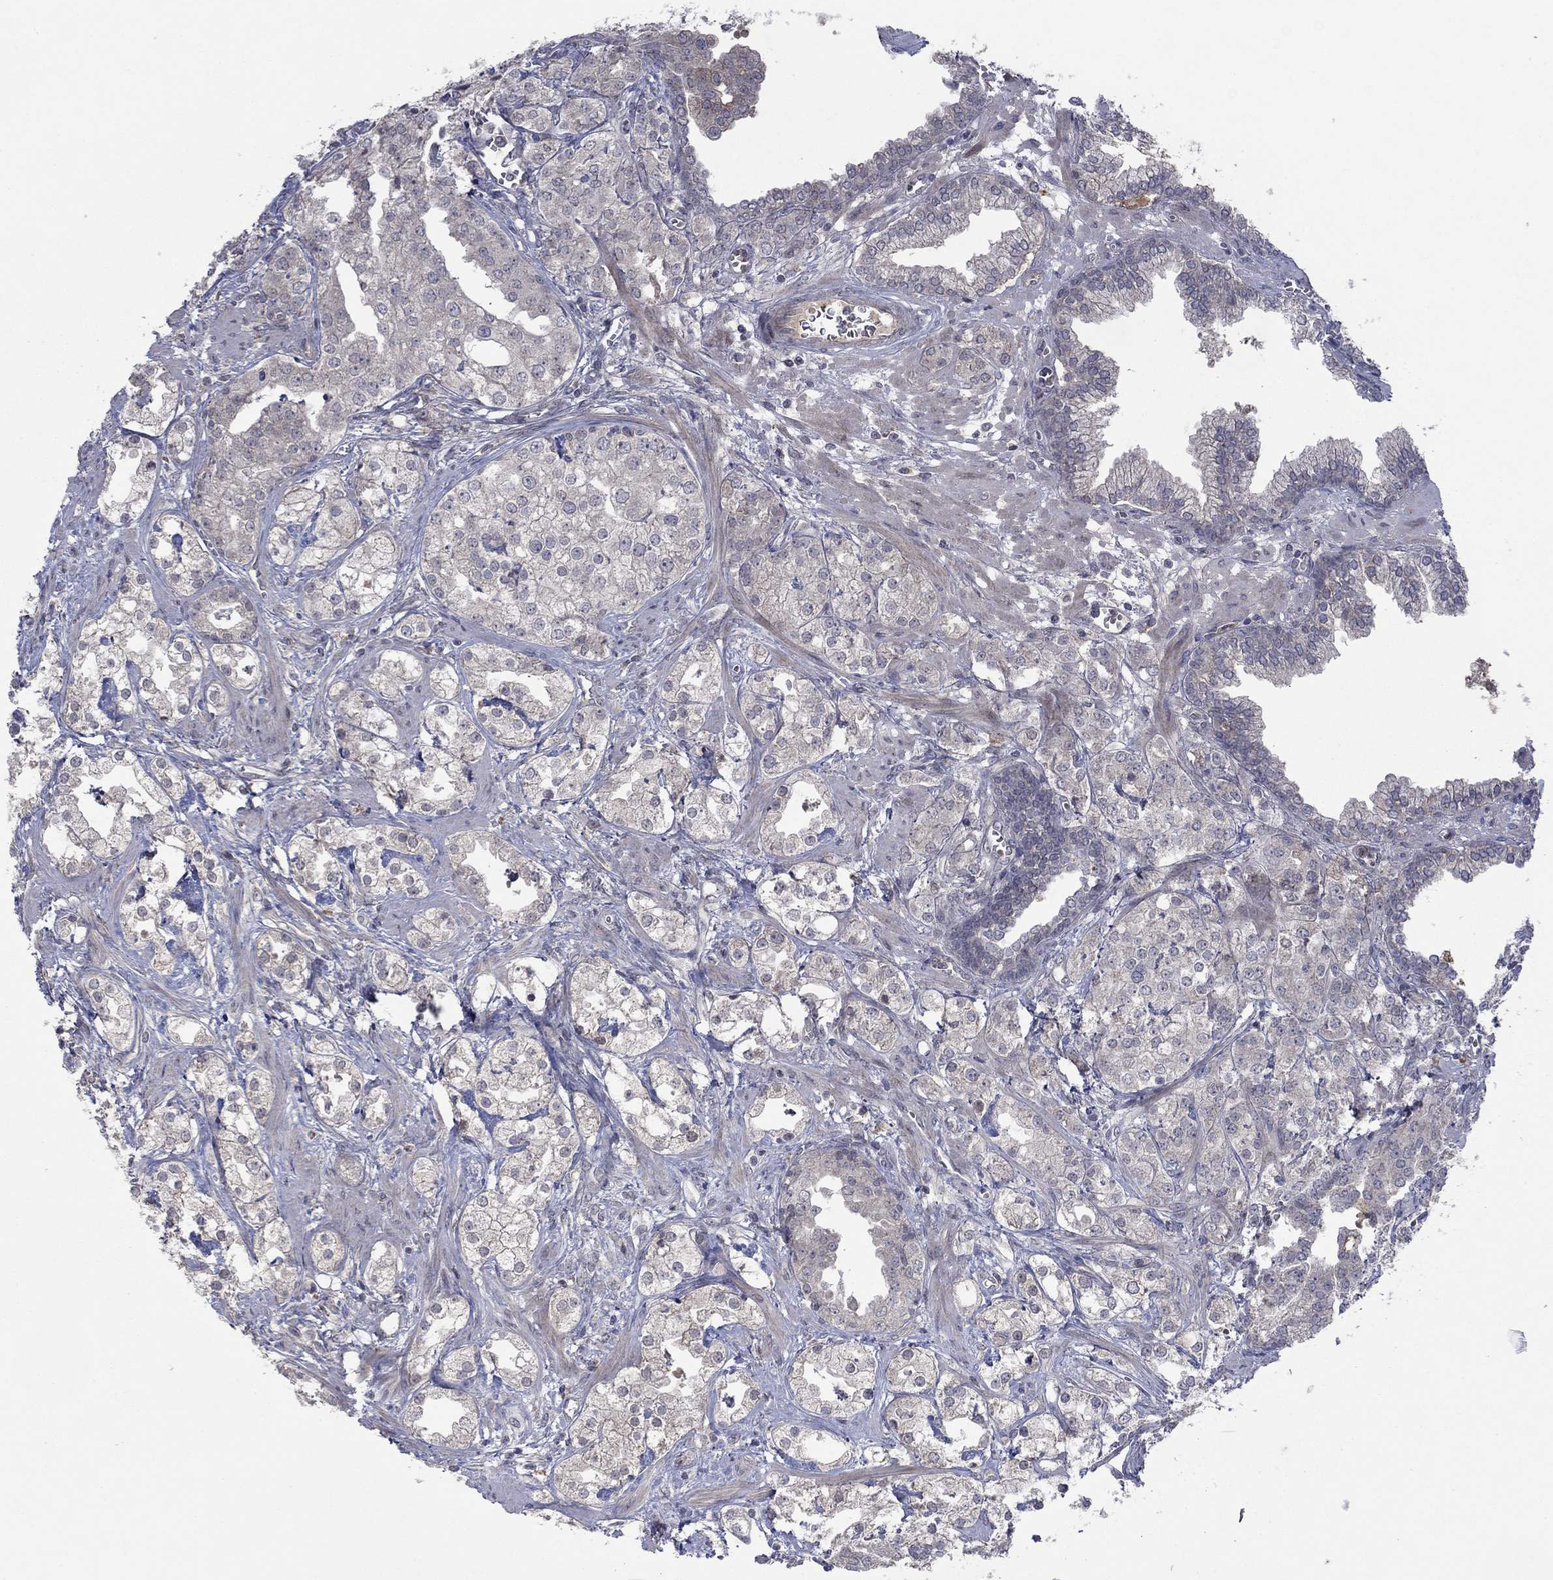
{"staining": {"intensity": "negative", "quantity": "none", "location": "none"}, "tissue": "prostate cancer", "cell_type": "Tumor cells", "image_type": "cancer", "snomed": [{"axis": "morphology", "description": "Adenocarcinoma, NOS"}, {"axis": "topography", "description": "Prostate and seminal vesicle, NOS"}, {"axis": "topography", "description": "Prostate"}], "caption": "Prostate cancer (adenocarcinoma) was stained to show a protein in brown. There is no significant expression in tumor cells.", "gene": "IL4", "patient": {"sex": "male", "age": 62}}